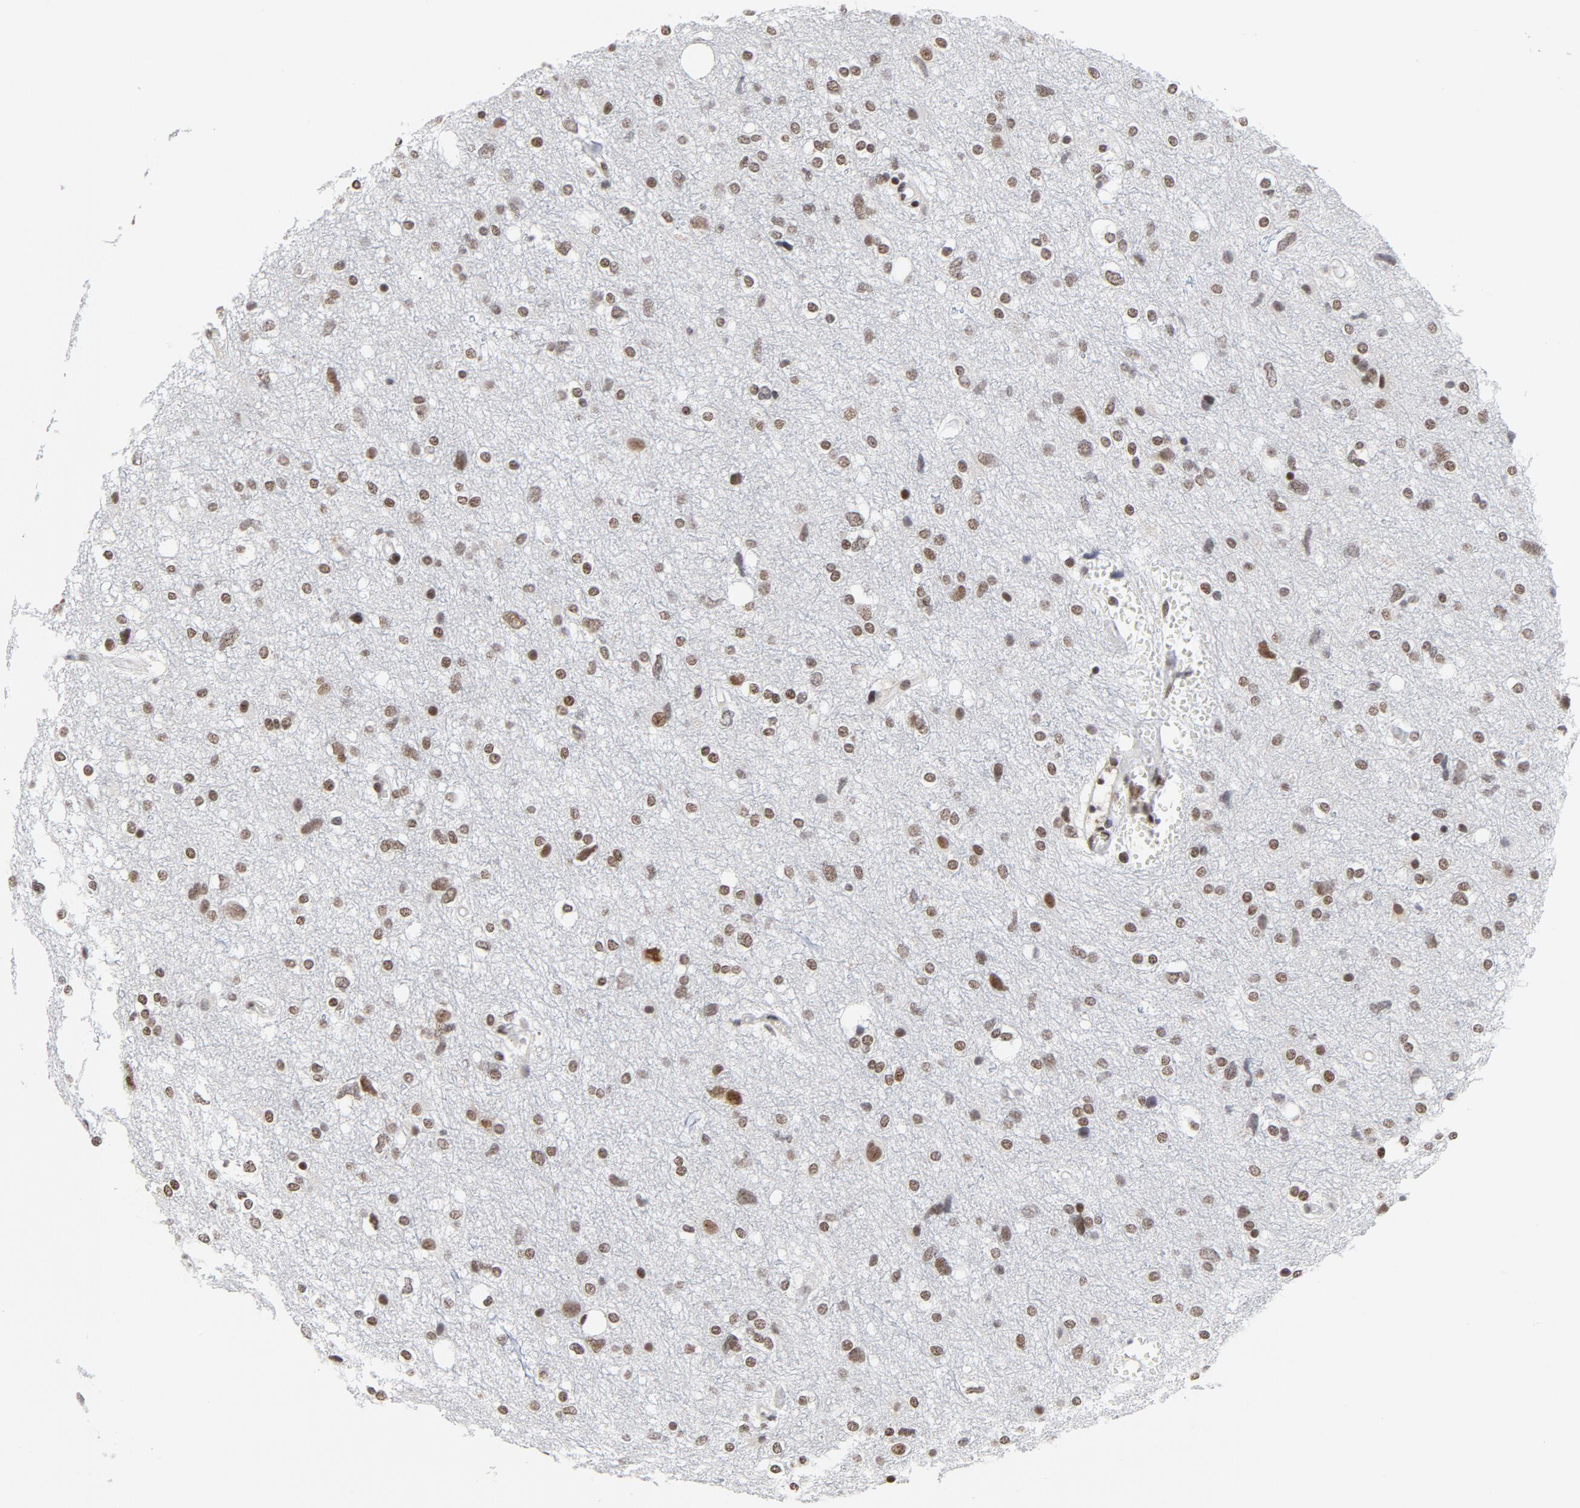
{"staining": {"intensity": "weak", "quantity": "25%-75%", "location": "nuclear"}, "tissue": "glioma", "cell_type": "Tumor cells", "image_type": "cancer", "snomed": [{"axis": "morphology", "description": "Glioma, malignant, High grade"}, {"axis": "topography", "description": "Brain"}], "caption": "A high-resolution histopathology image shows immunohistochemistry (IHC) staining of malignant glioma (high-grade), which exhibits weak nuclear staining in approximately 25%-75% of tumor cells.", "gene": "RFC4", "patient": {"sex": "female", "age": 59}}